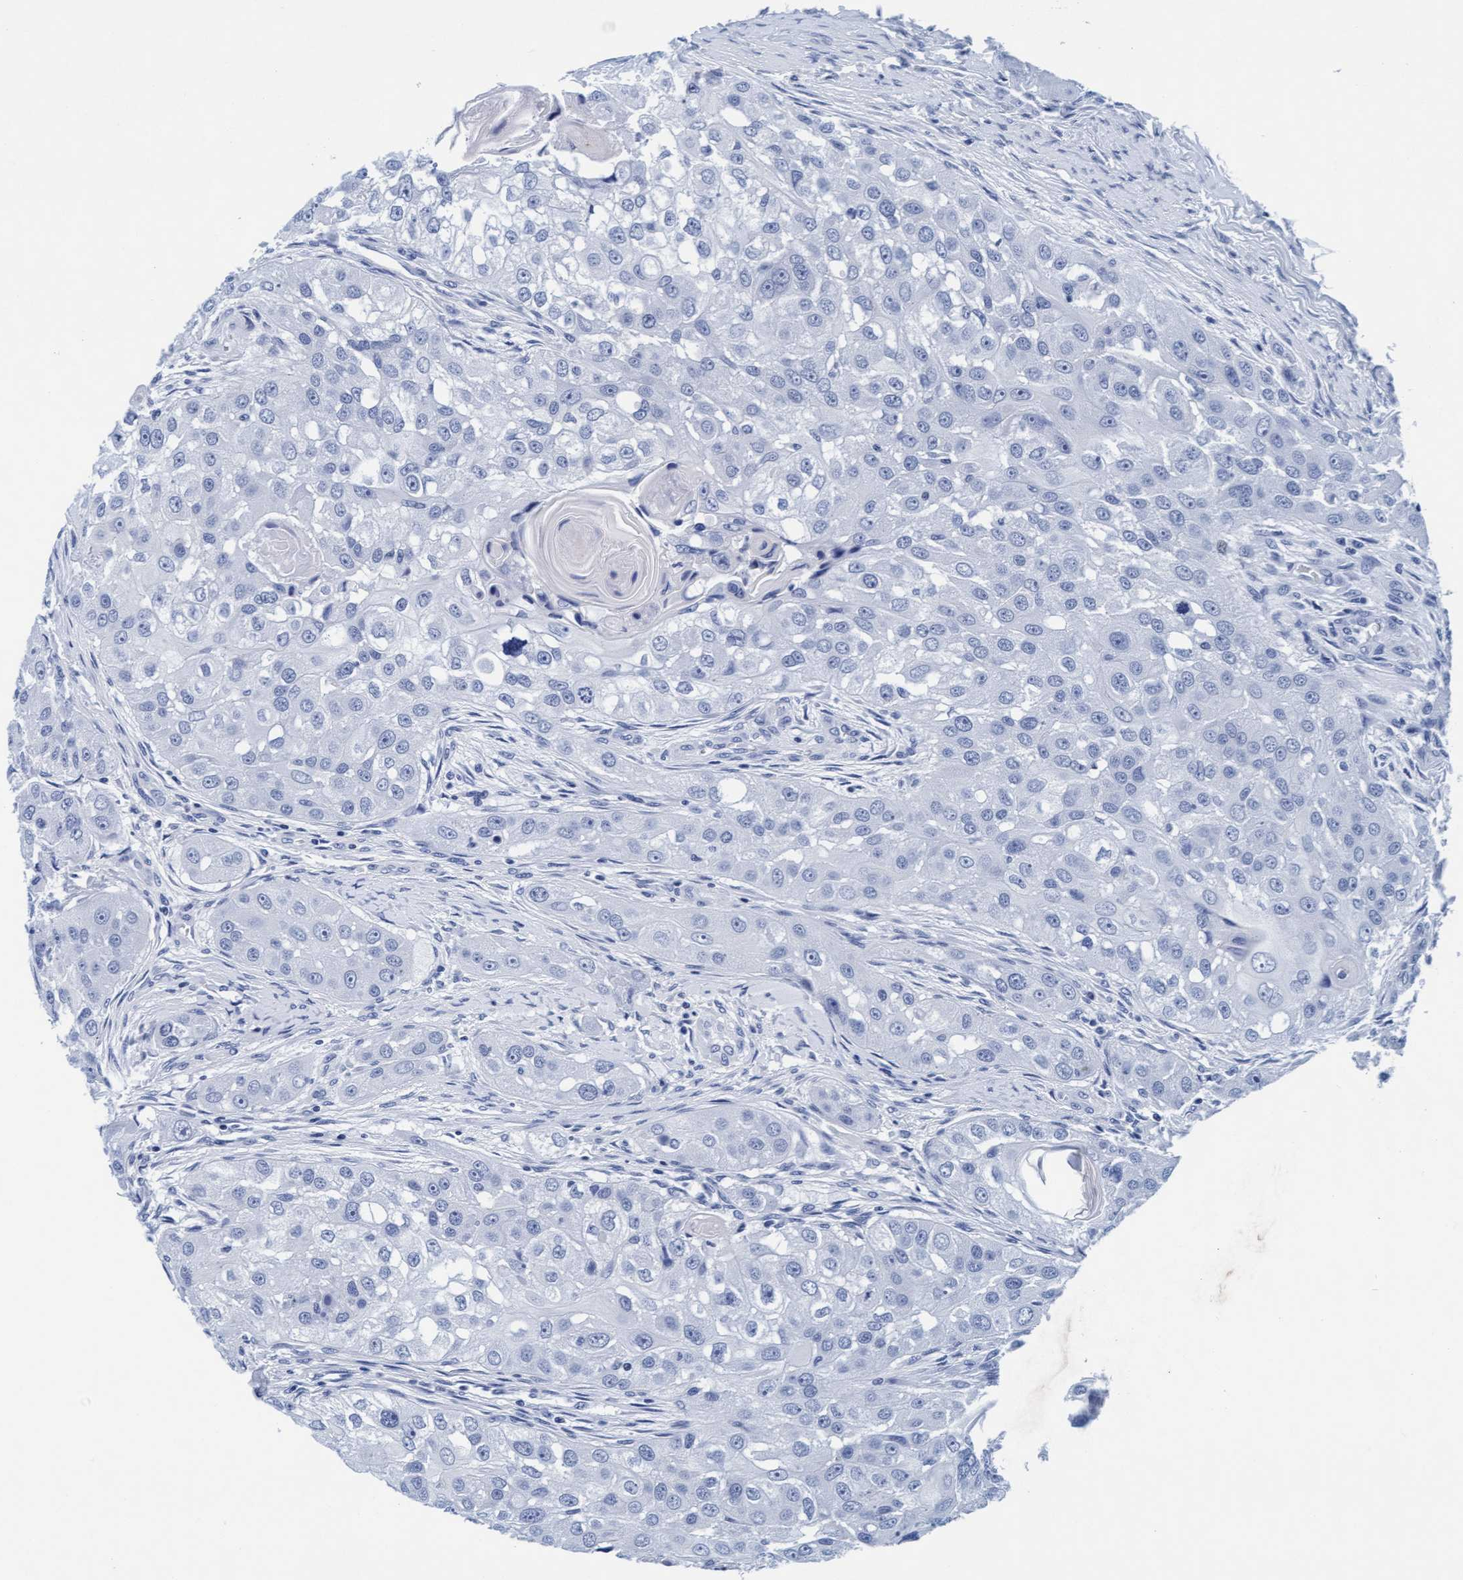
{"staining": {"intensity": "negative", "quantity": "none", "location": "none"}, "tissue": "head and neck cancer", "cell_type": "Tumor cells", "image_type": "cancer", "snomed": [{"axis": "morphology", "description": "Normal tissue, NOS"}, {"axis": "morphology", "description": "Squamous cell carcinoma, NOS"}, {"axis": "topography", "description": "Skeletal muscle"}, {"axis": "topography", "description": "Head-Neck"}], "caption": "Immunohistochemistry histopathology image of neoplastic tissue: squamous cell carcinoma (head and neck) stained with DAB (3,3'-diaminobenzidine) displays no significant protein positivity in tumor cells.", "gene": "ARSG", "patient": {"sex": "male", "age": 51}}